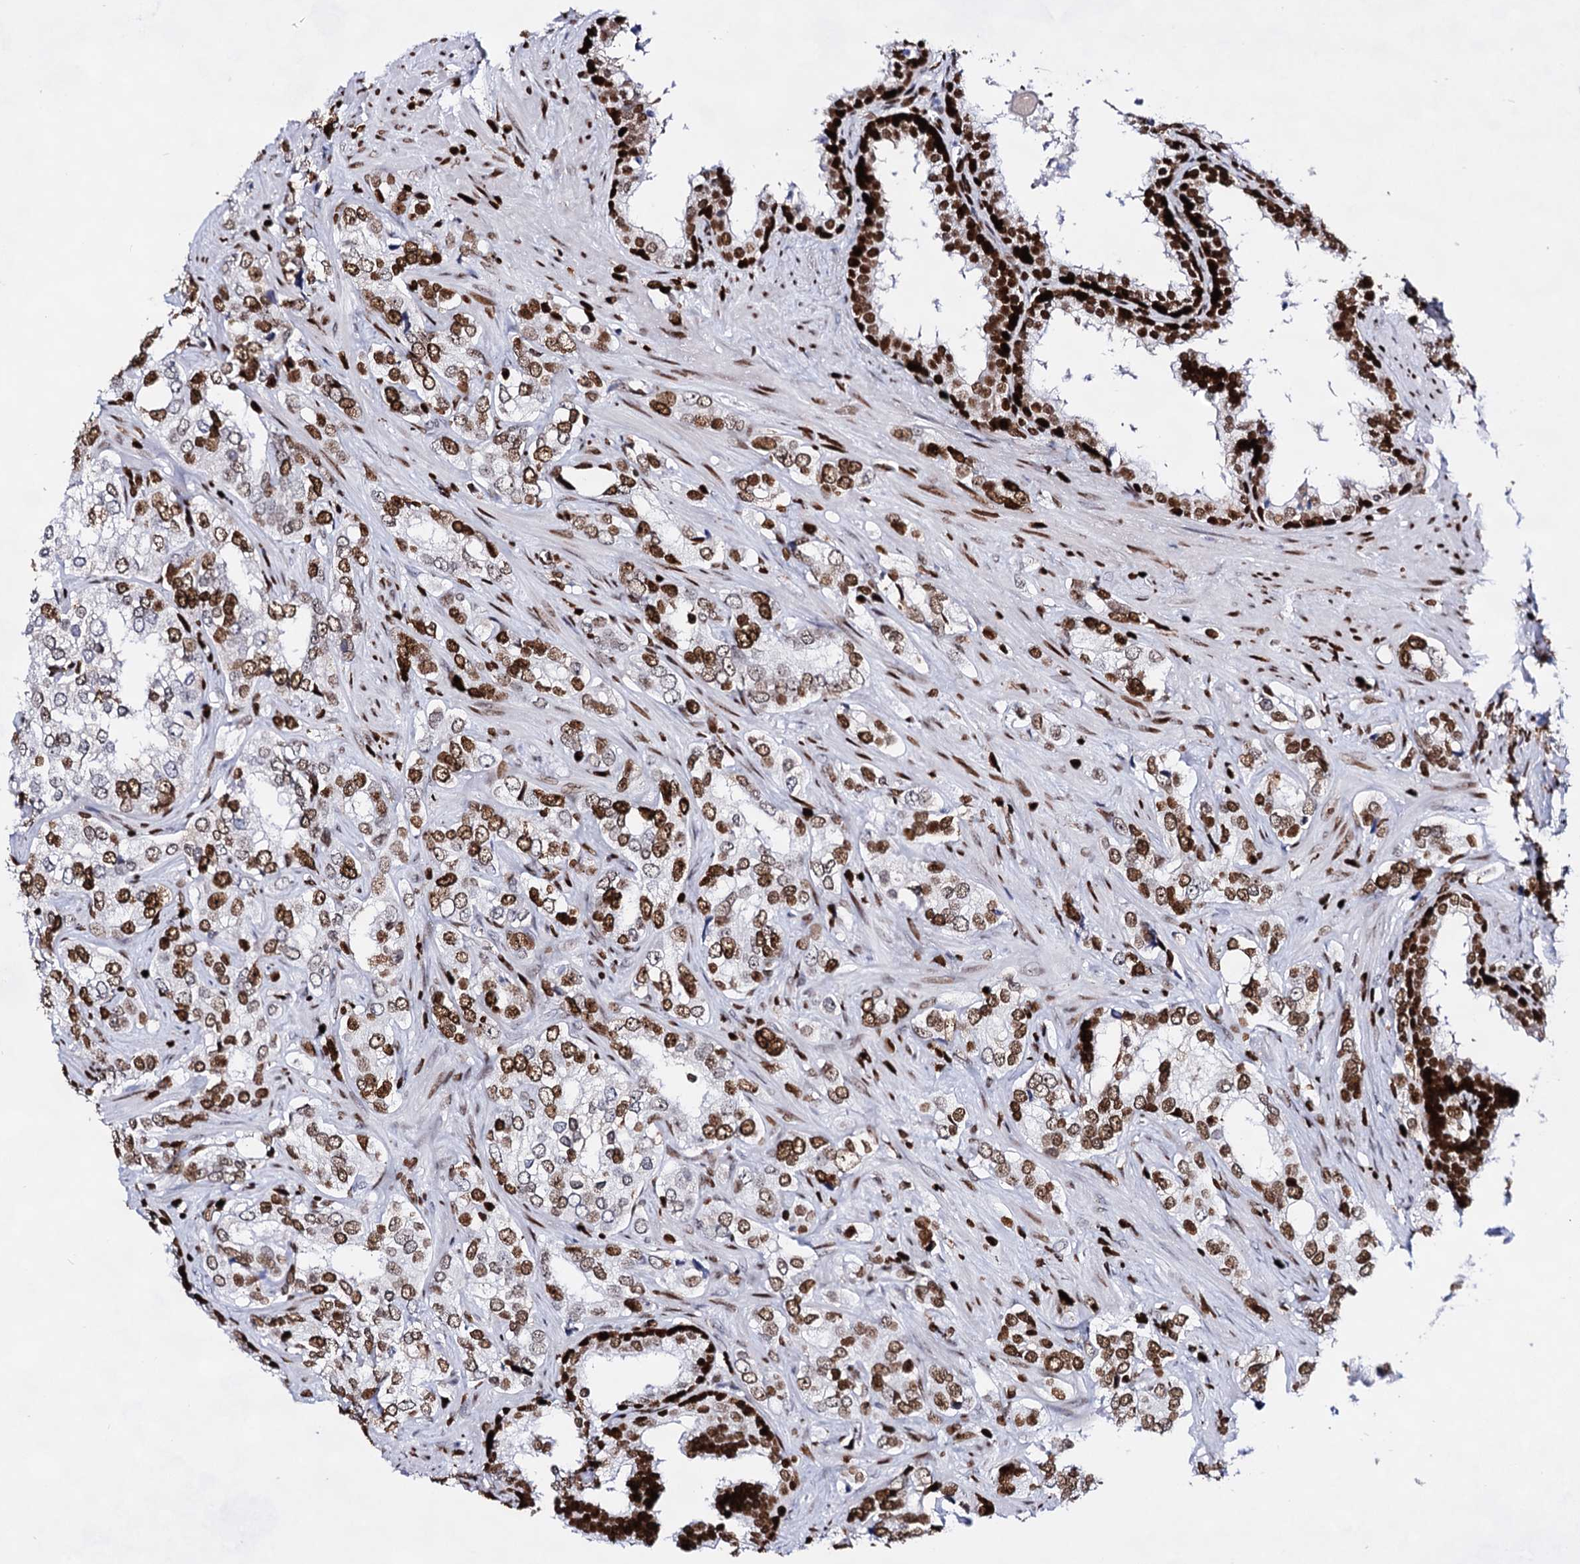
{"staining": {"intensity": "moderate", "quantity": "25%-75%", "location": "nuclear"}, "tissue": "prostate cancer", "cell_type": "Tumor cells", "image_type": "cancer", "snomed": [{"axis": "morphology", "description": "Adenocarcinoma, High grade"}, {"axis": "topography", "description": "Prostate"}], "caption": "A high-resolution micrograph shows immunohistochemistry staining of adenocarcinoma (high-grade) (prostate), which shows moderate nuclear expression in approximately 25%-75% of tumor cells.", "gene": "HMGB2", "patient": {"sex": "male", "age": 66}}